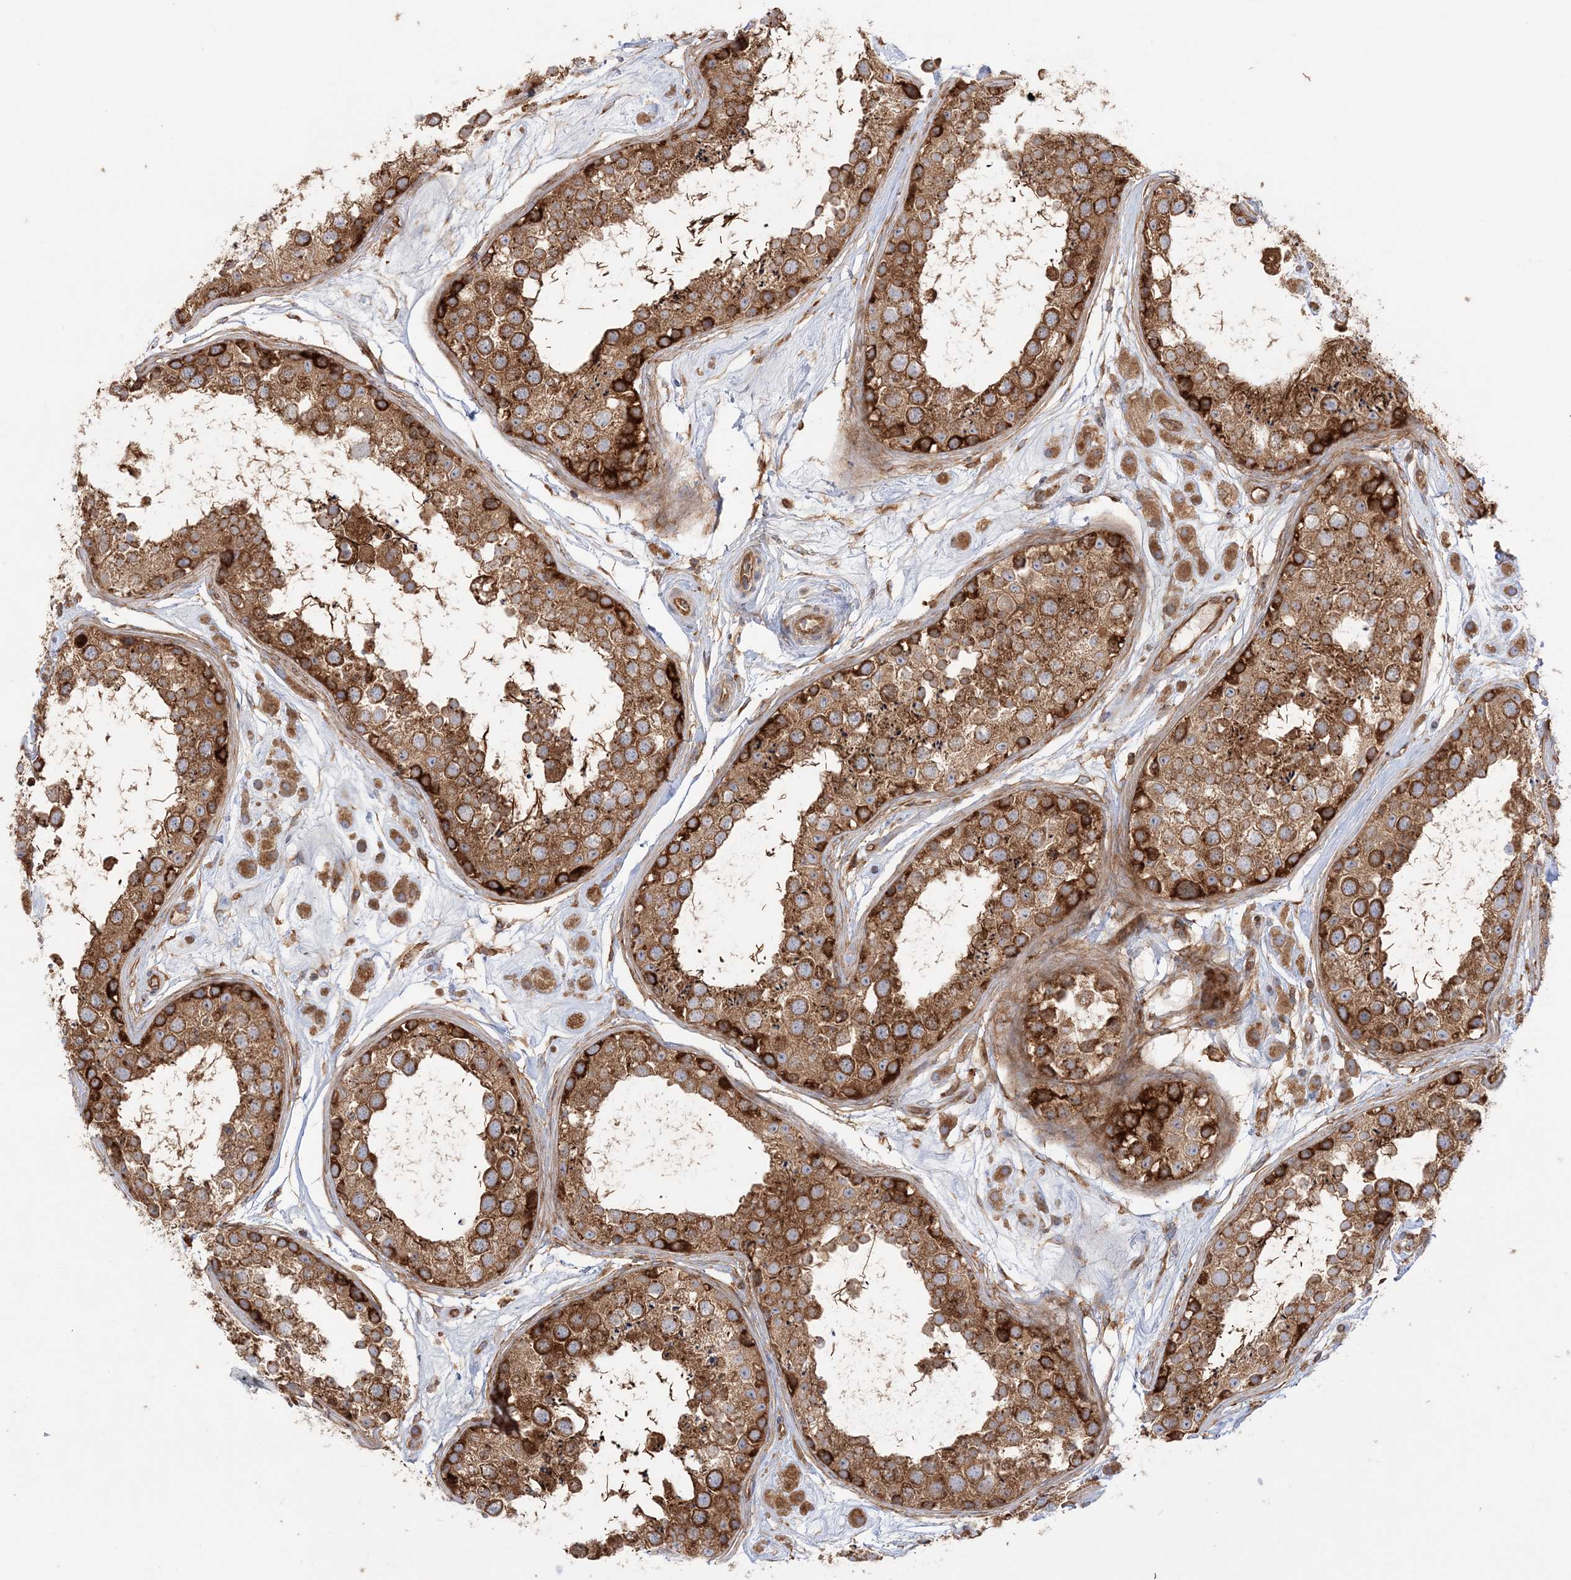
{"staining": {"intensity": "strong", "quantity": ">75%", "location": "cytoplasmic/membranous"}, "tissue": "testis", "cell_type": "Cells in seminiferous ducts", "image_type": "normal", "snomed": [{"axis": "morphology", "description": "Normal tissue, NOS"}, {"axis": "topography", "description": "Testis"}], "caption": "IHC image of benign human testis stained for a protein (brown), which shows high levels of strong cytoplasmic/membranous expression in approximately >75% of cells in seminiferous ducts.", "gene": "TBC1D5", "patient": {"sex": "male", "age": 25}}